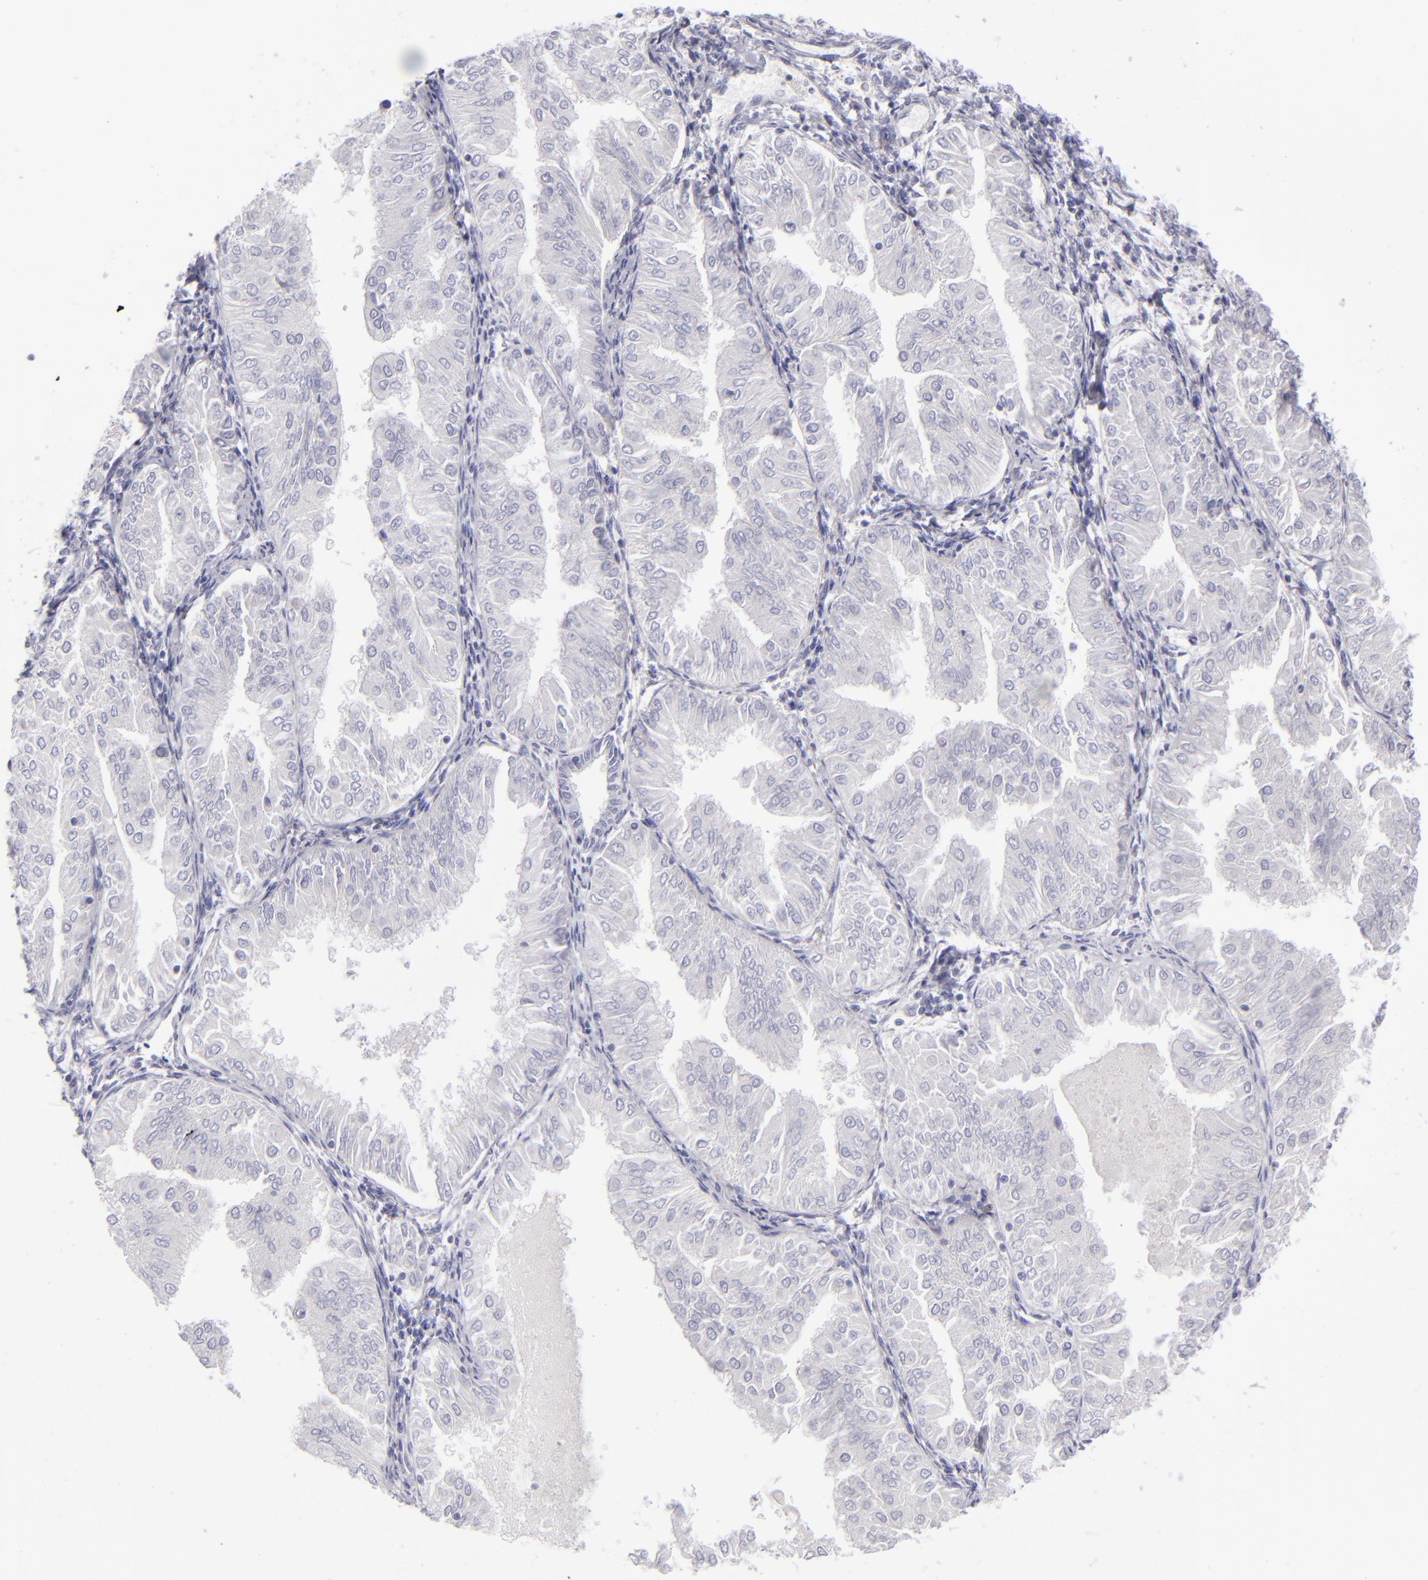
{"staining": {"intensity": "negative", "quantity": "none", "location": "none"}, "tissue": "endometrial cancer", "cell_type": "Tumor cells", "image_type": "cancer", "snomed": [{"axis": "morphology", "description": "Adenocarcinoma, NOS"}, {"axis": "topography", "description": "Endometrium"}], "caption": "IHC photomicrograph of human endometrial adenocarcinoma stained for a protein (brown), which exhibits no expression in tumor cells.", "gene": "CD22", "patient": {"sex": "female", "age": 53}}